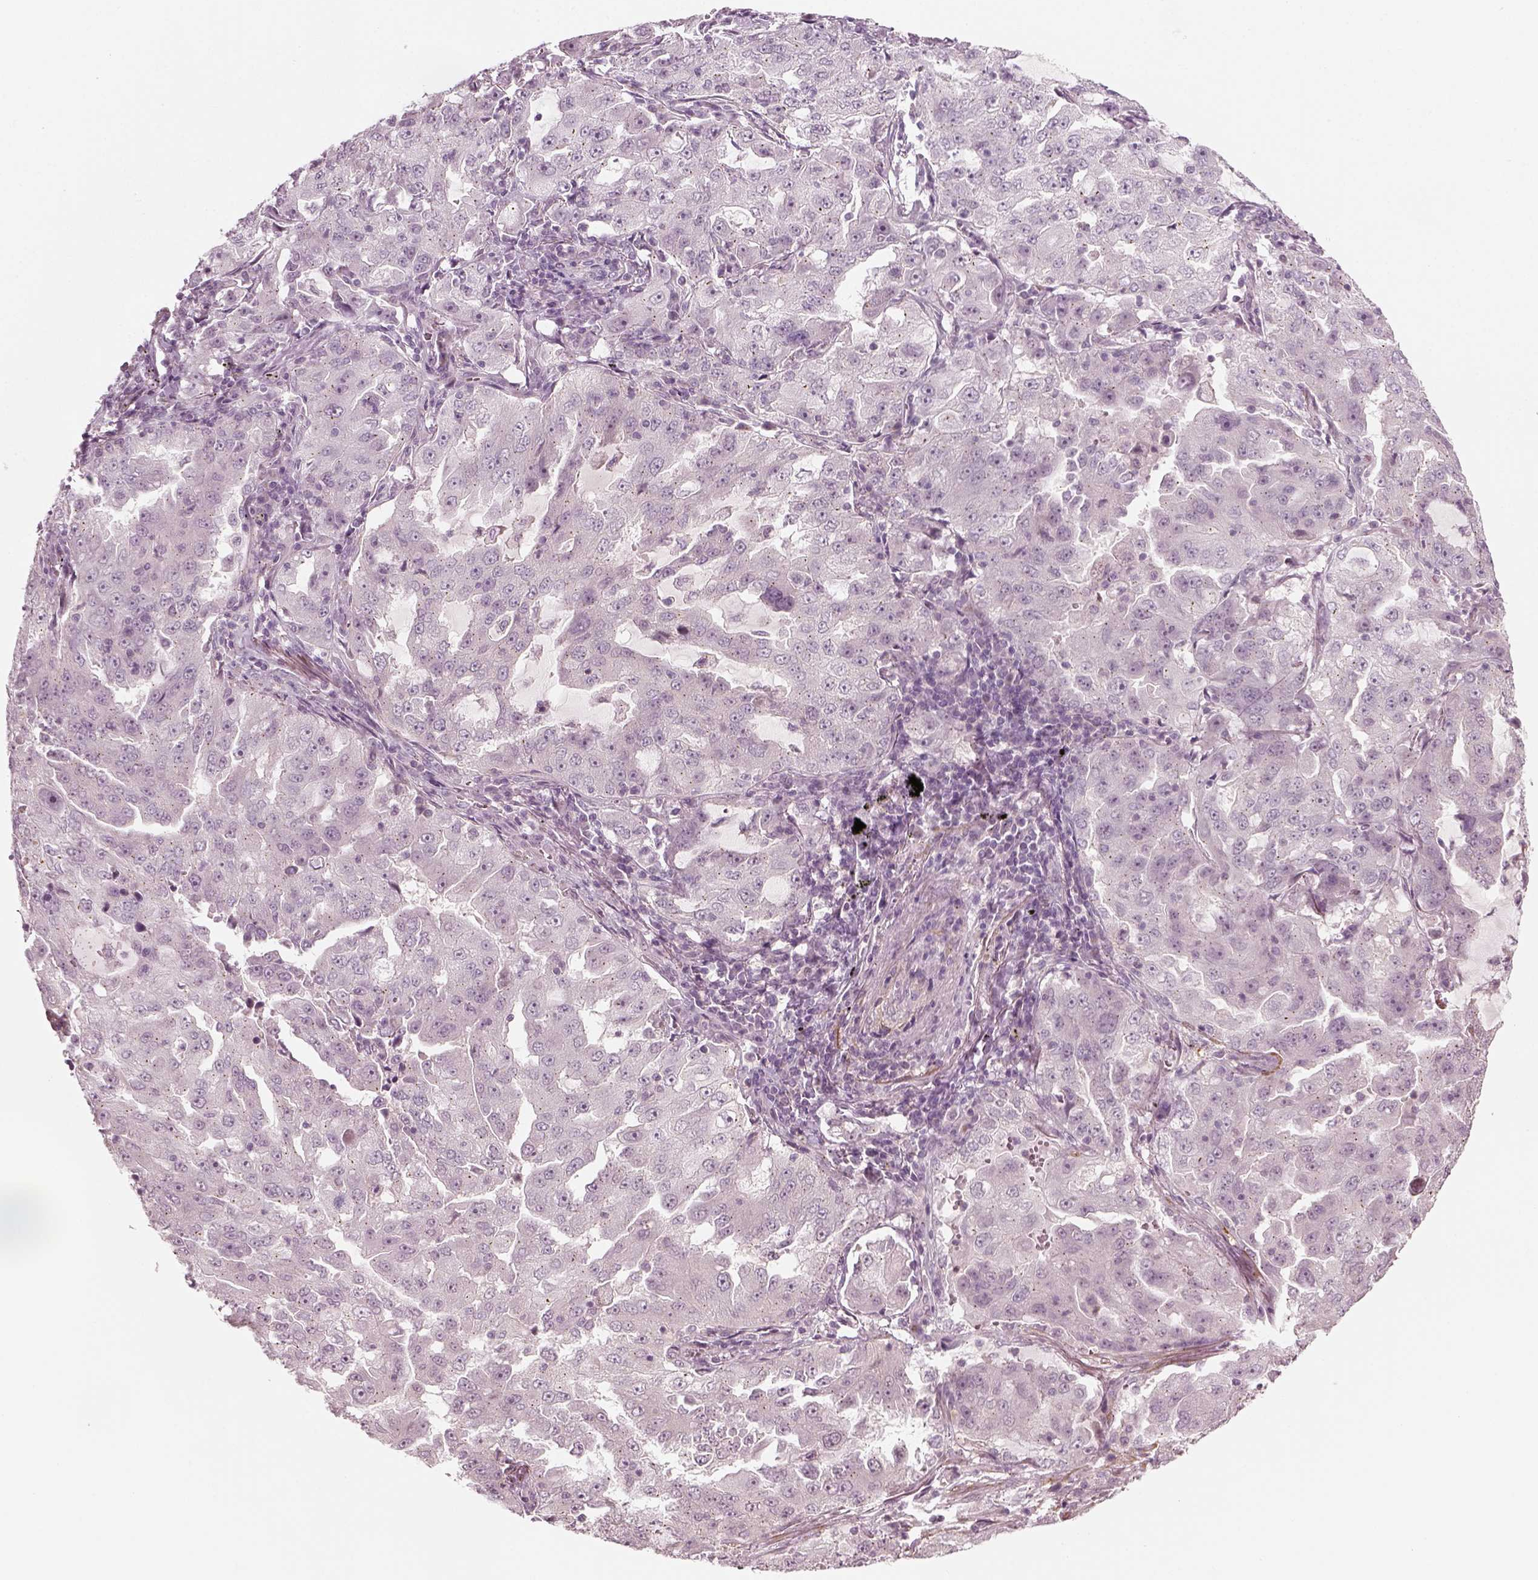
{"staining": {"intensity": "negative", "quantity": "none", "location": "none"}, "tissue": "lung cancer", "cell_type": "Tumor cells", "image_type": "cancer", "snomed": [{"axis": "morphology", "description": "Adenocarcinoma, NOS"}, {"axis": "topography", "description": "Lung"}], "caption": "Tumor cells are negative for protein expression in human lung cancer (adenocarcinoma).", "gene": "MLIP", "patient": {"sex": "female", "age": 61}}